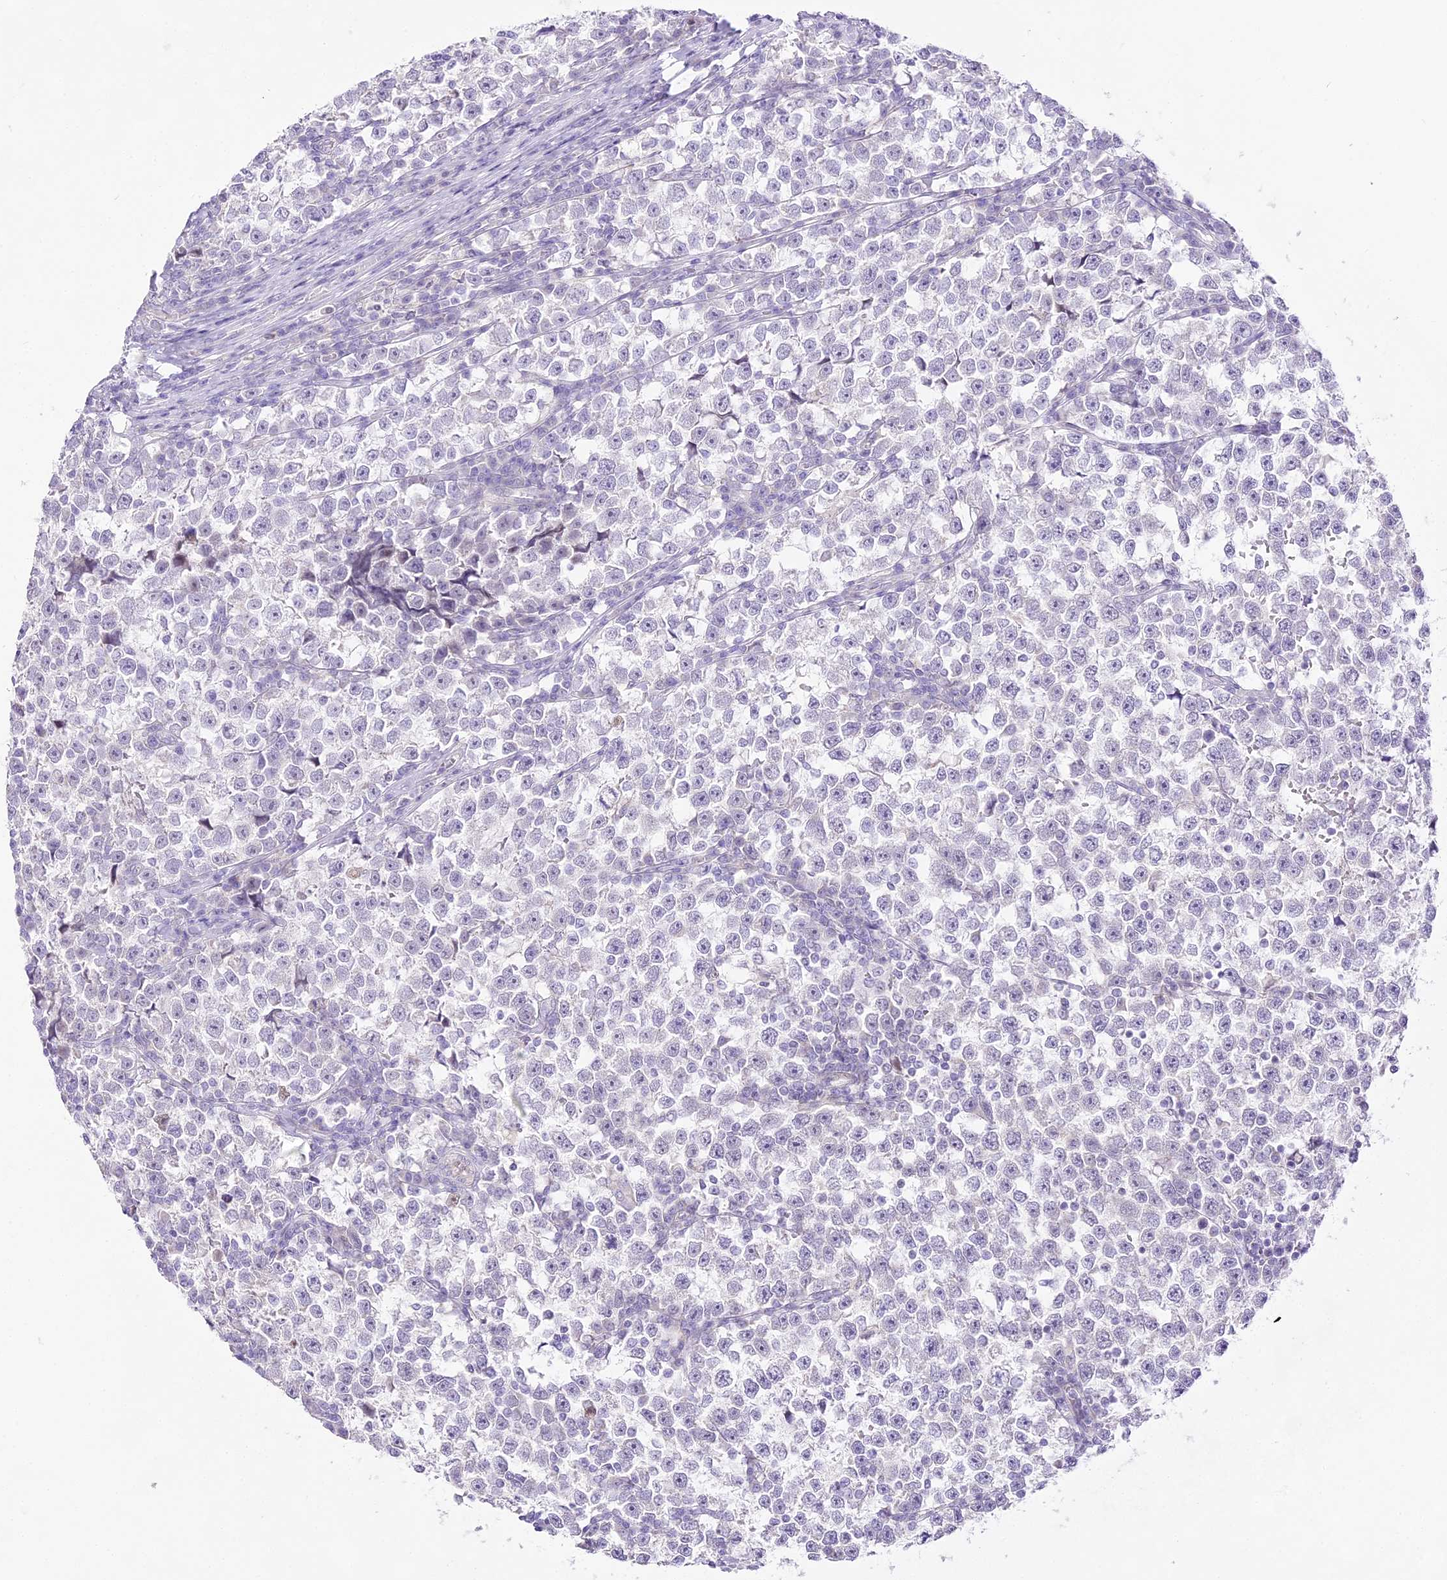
{"staining": {"intensity": "negative", "quantity": "none", "location": "none"}, "tissue": "testis cancer", "cell_type": "Tumor cells", "image_type": "cancer", "snomed": [{"axis": "morphology", "description": "Normal tissue, NOS"}, {"axis": "morphology", "description": "Seminoma, NOS"}, {"axis": "topography", "description": "Testis"}], "caption": "Testis seminoma was stained to show a protein in brown. There is no significant positivity in tumor cells.", "gene": "CCDC30", "patient": {"sex": "male", "age": 43}}